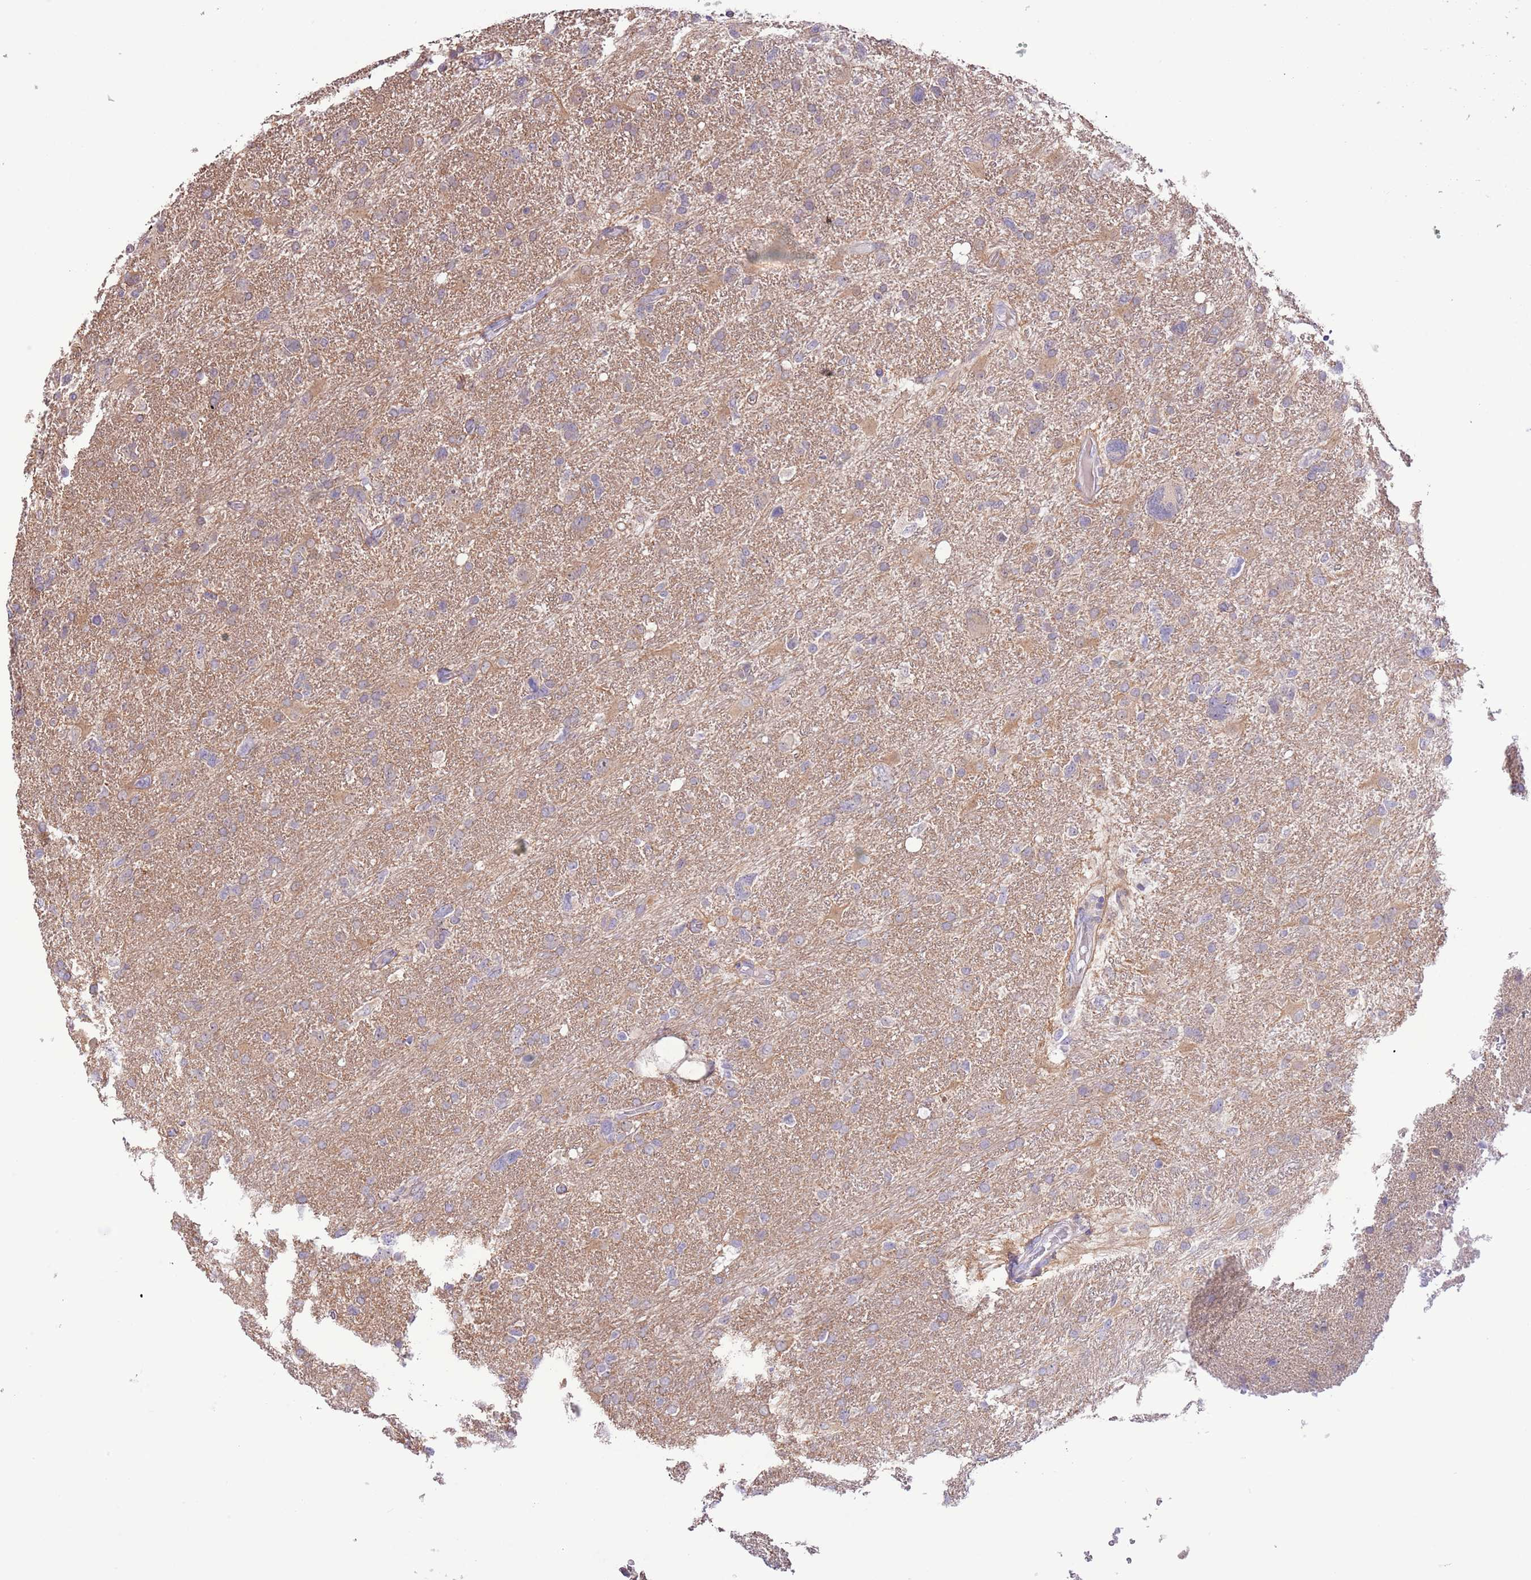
{"staining": {"intensity": "weak", "quantity": "<25%", "location": "cytoplasmic/membranous"}, "tissue": "glioma", "cell_type": "Tumor cells", "image_type": "cancer", "snomed": [{"axis": "morphology", "description": "Glioma, malignant, High grade"}, {"axis": "topography", "description": "Brain"}], "caption": "This is an IHC image of high-grade glioma (malignant). There is no staining in tumor cells.", "gene": "PRR32", "patient": {"sex": "male", "age": 61}}